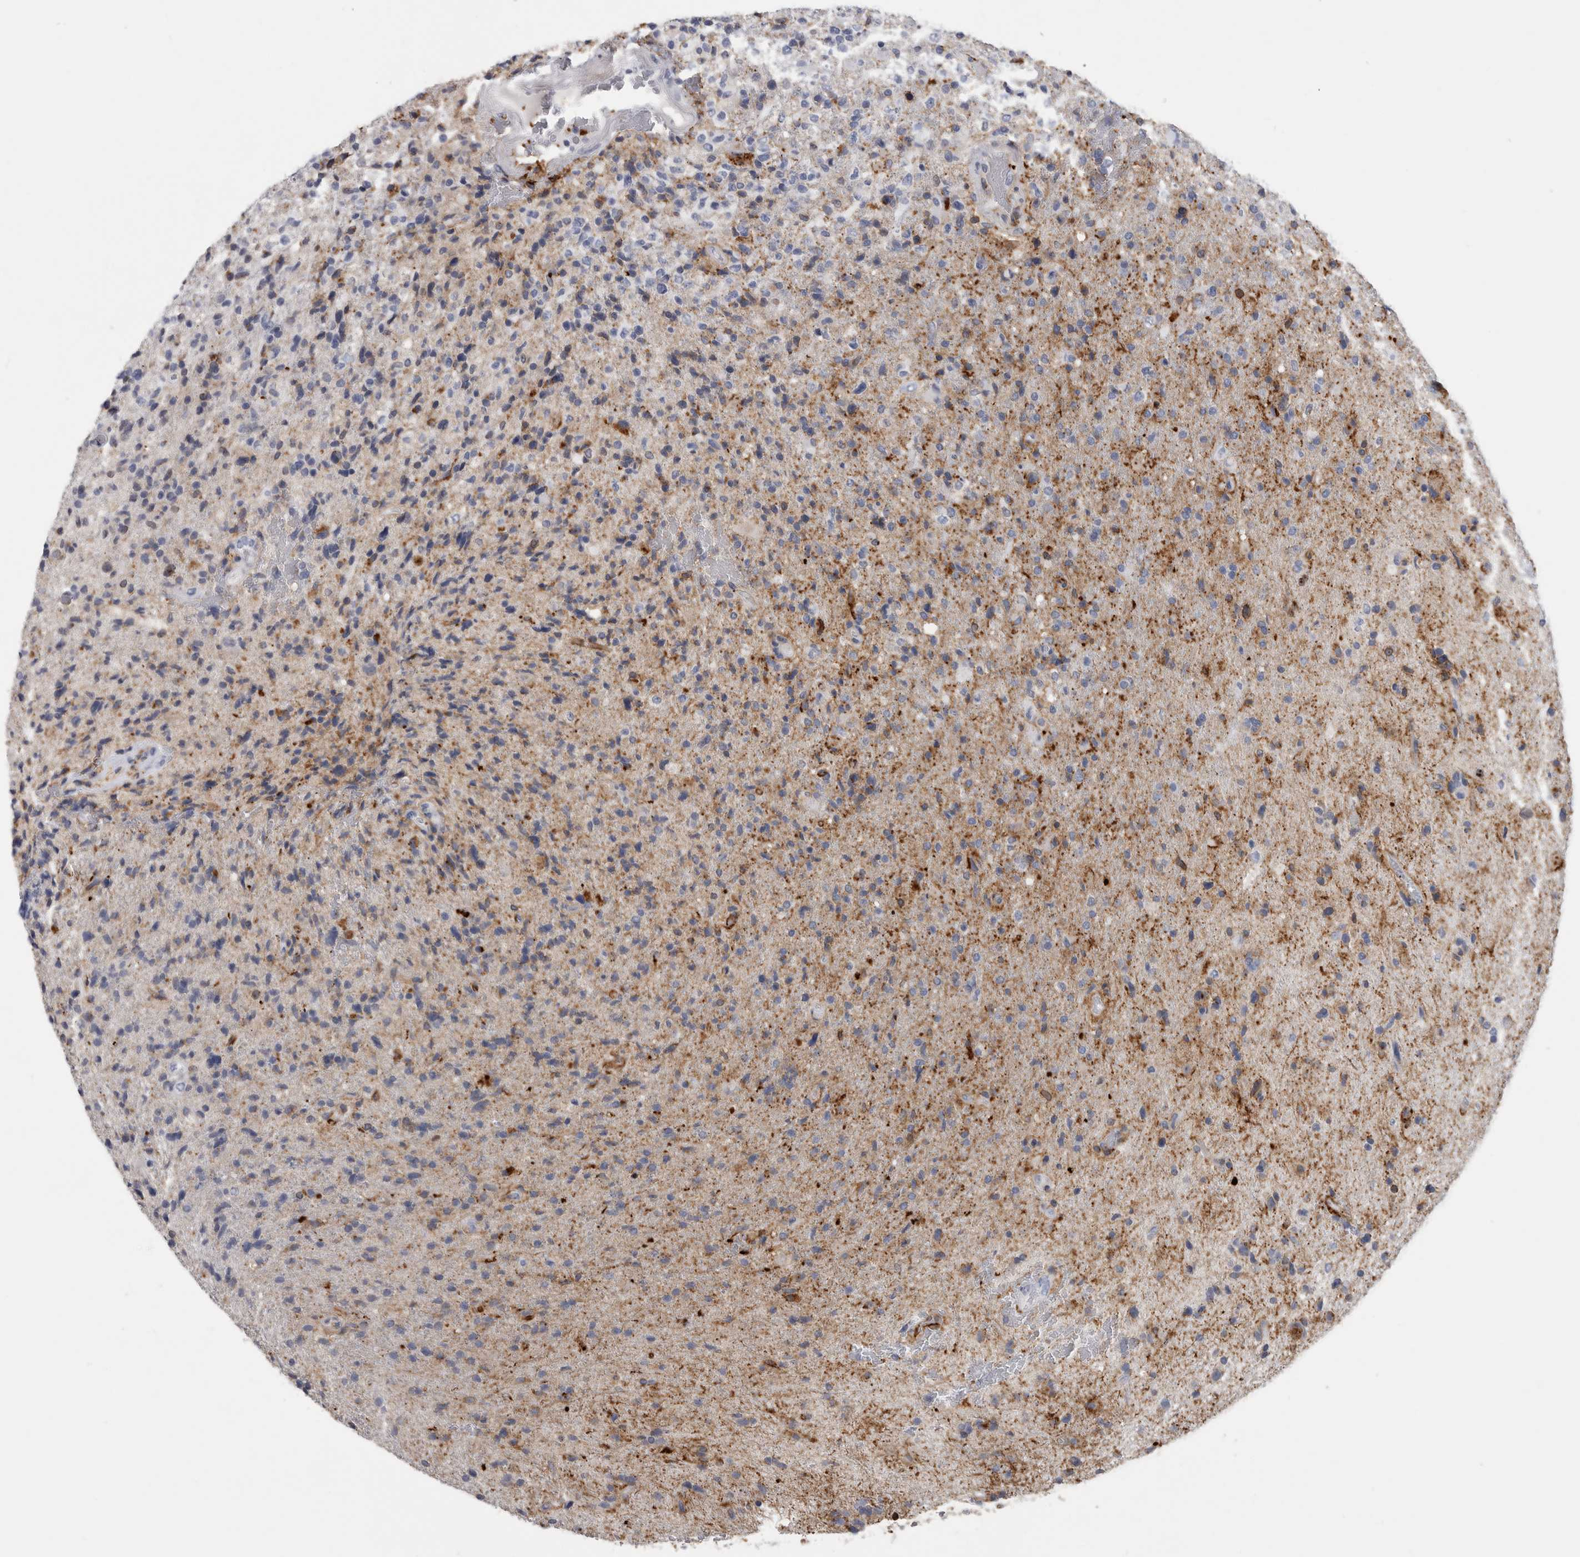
{"staining": {"intensity": "negative", "quantity": "none", "location": "none"}, "tissue": "glioma", "cell_type": "Tumor cells", "image_type": "cancer", "snomed": [{"axis": "morphology", "description": "Glioma, malignant, High grade"}, {"axis": "topography", "description": "Brain"}], "caption": "The immunohistochemistry micrograph has no significant positivity in tumor cells of malignant glioma (high-grade) tissue. (Brightfield microscopy of DAB (3,3'-diaminobenzidine) immunohistochemistry at high magnification).", "gene": "DNAJC24", "patient": {"sex": "male", "age": 72}}